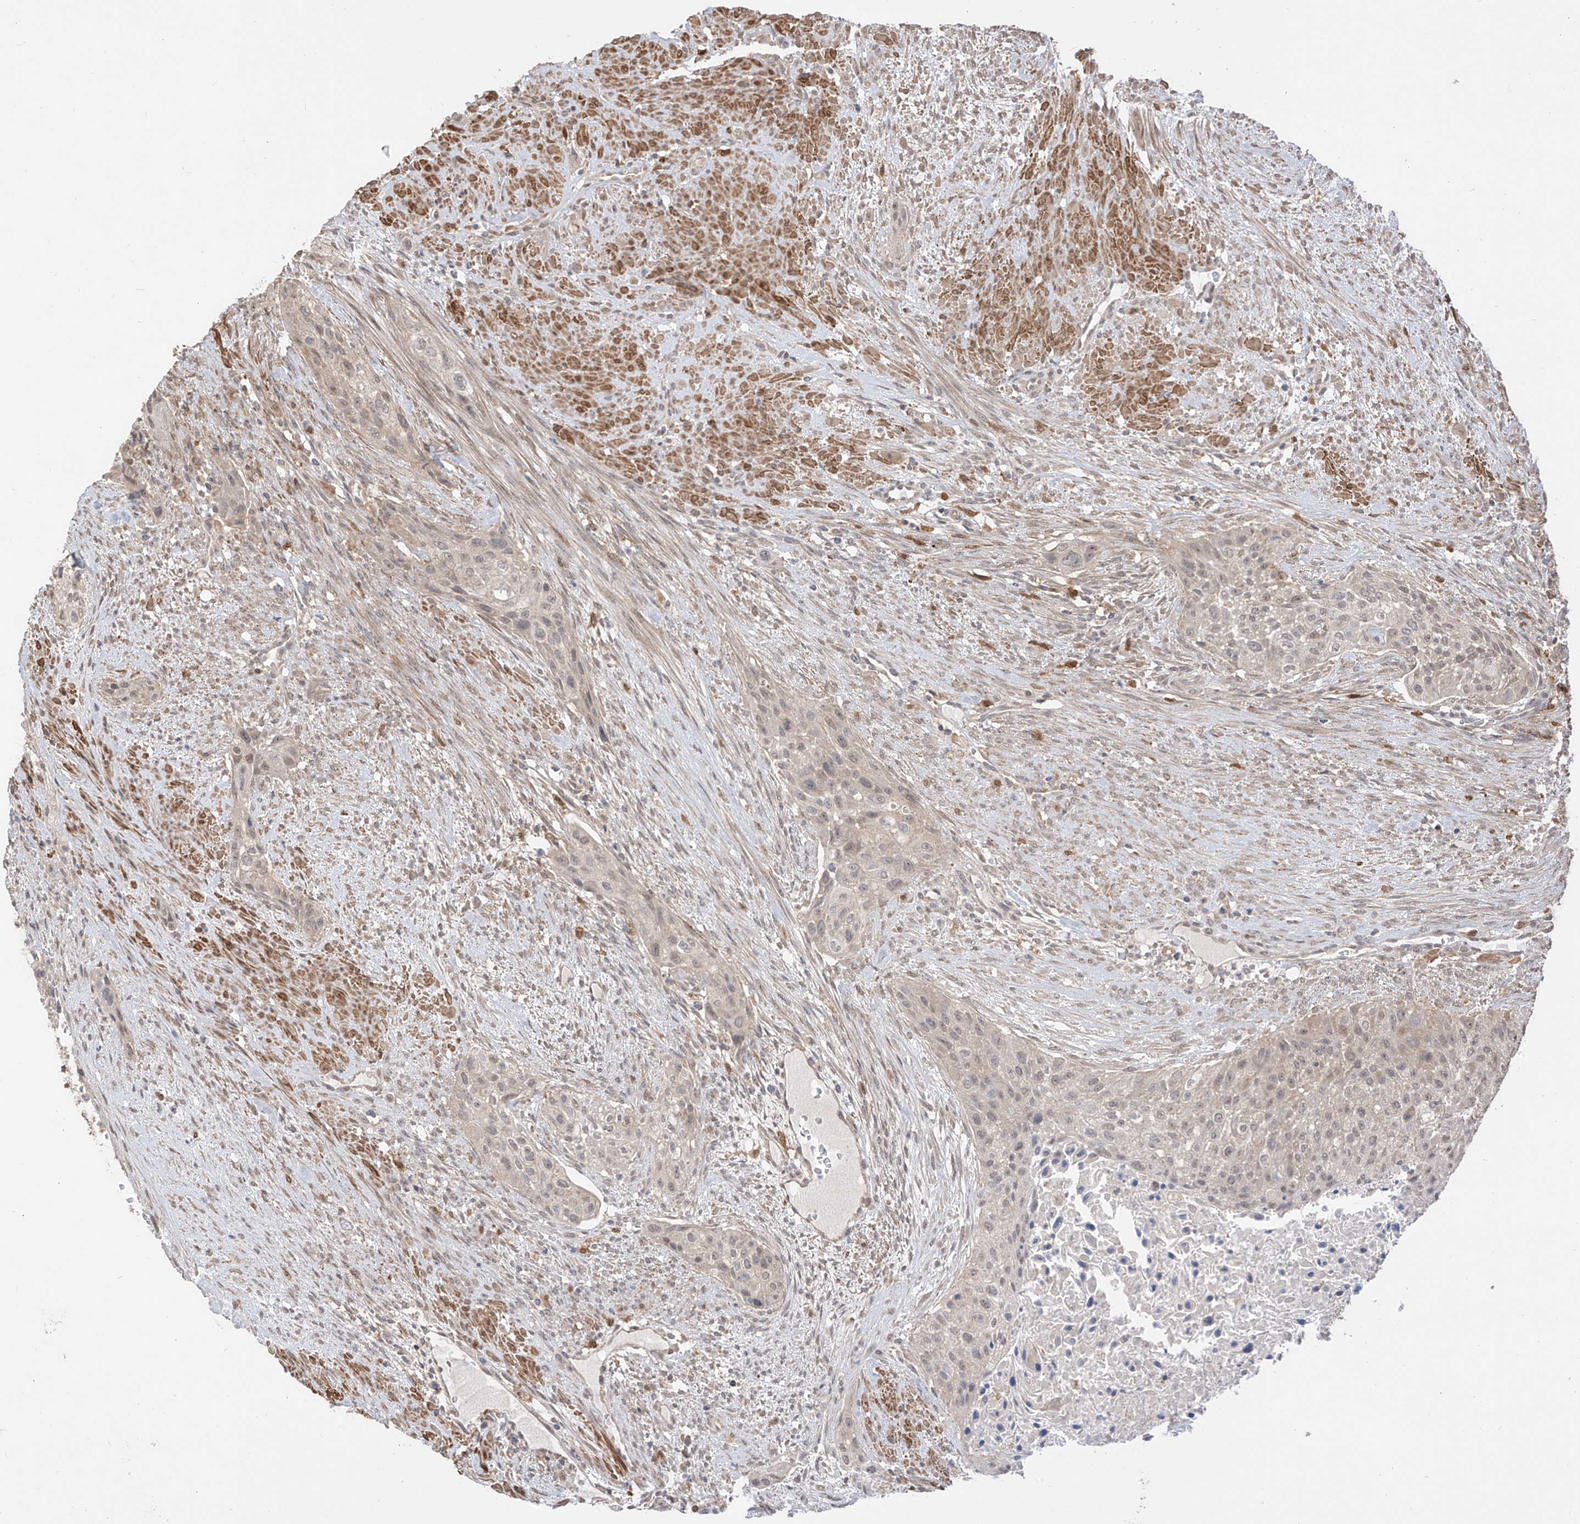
{"staining": {"intensity": "weak", "quantity": "<25%", "location": "nuclear"}, "tissue": "urothelial cancer", "cell_type": "Tumor cells", "image_type": "cancer", "snomed": [{"axis": "morphology", "description": "Urothelial carcinoma, High grade"}, {"axis": "topography", "description": "Urinary bladder"}], "caption": "The IHC micrograph has no significant expression in tumor cells of urothelial cancer tissue.", "gene": "LATS1", "patient": {"sex": "male", "age": 35}}